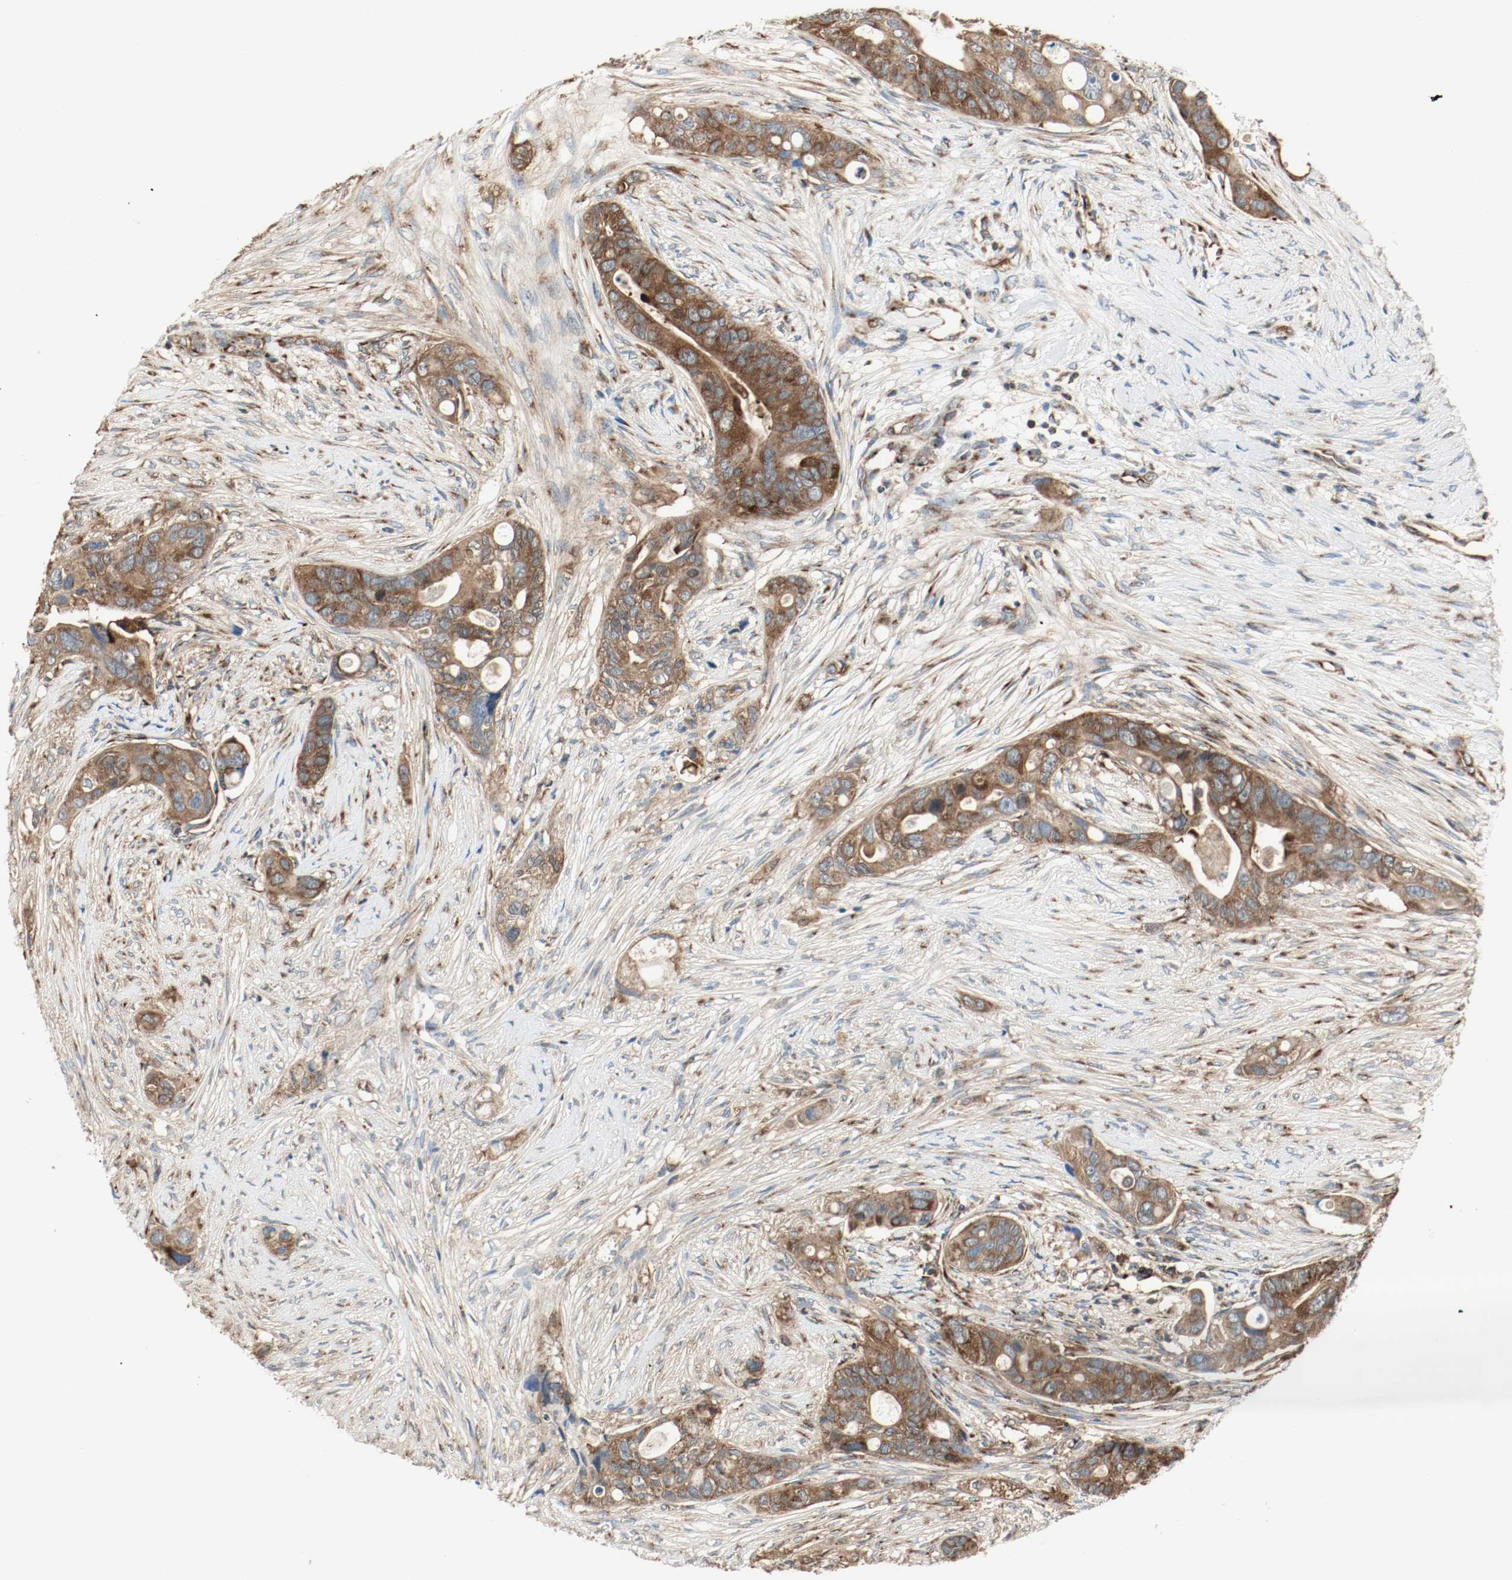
{"staining": {"intensity": "strong", "quantity": ">75%", "location": "cytoplasmic/membranous"}, "tissue": "colorectal cancer", "cell_type": "Tumor cells", "image_type": "cancer", "snomed": [{"axis": "morphology", "description": "Adenocarcinoma, NOS"}, {"axis": "topography", "description": "Colon"}], "caption": "Colorectal cancer (adenocarcinoma) was stained to show a protein in brown. There is high levels of strong cytoplasmic/membranous positivity in approximately >75% of tumor cells.", "gene": "PLCG1", "patient": {"sex": "female", "age": 57}}